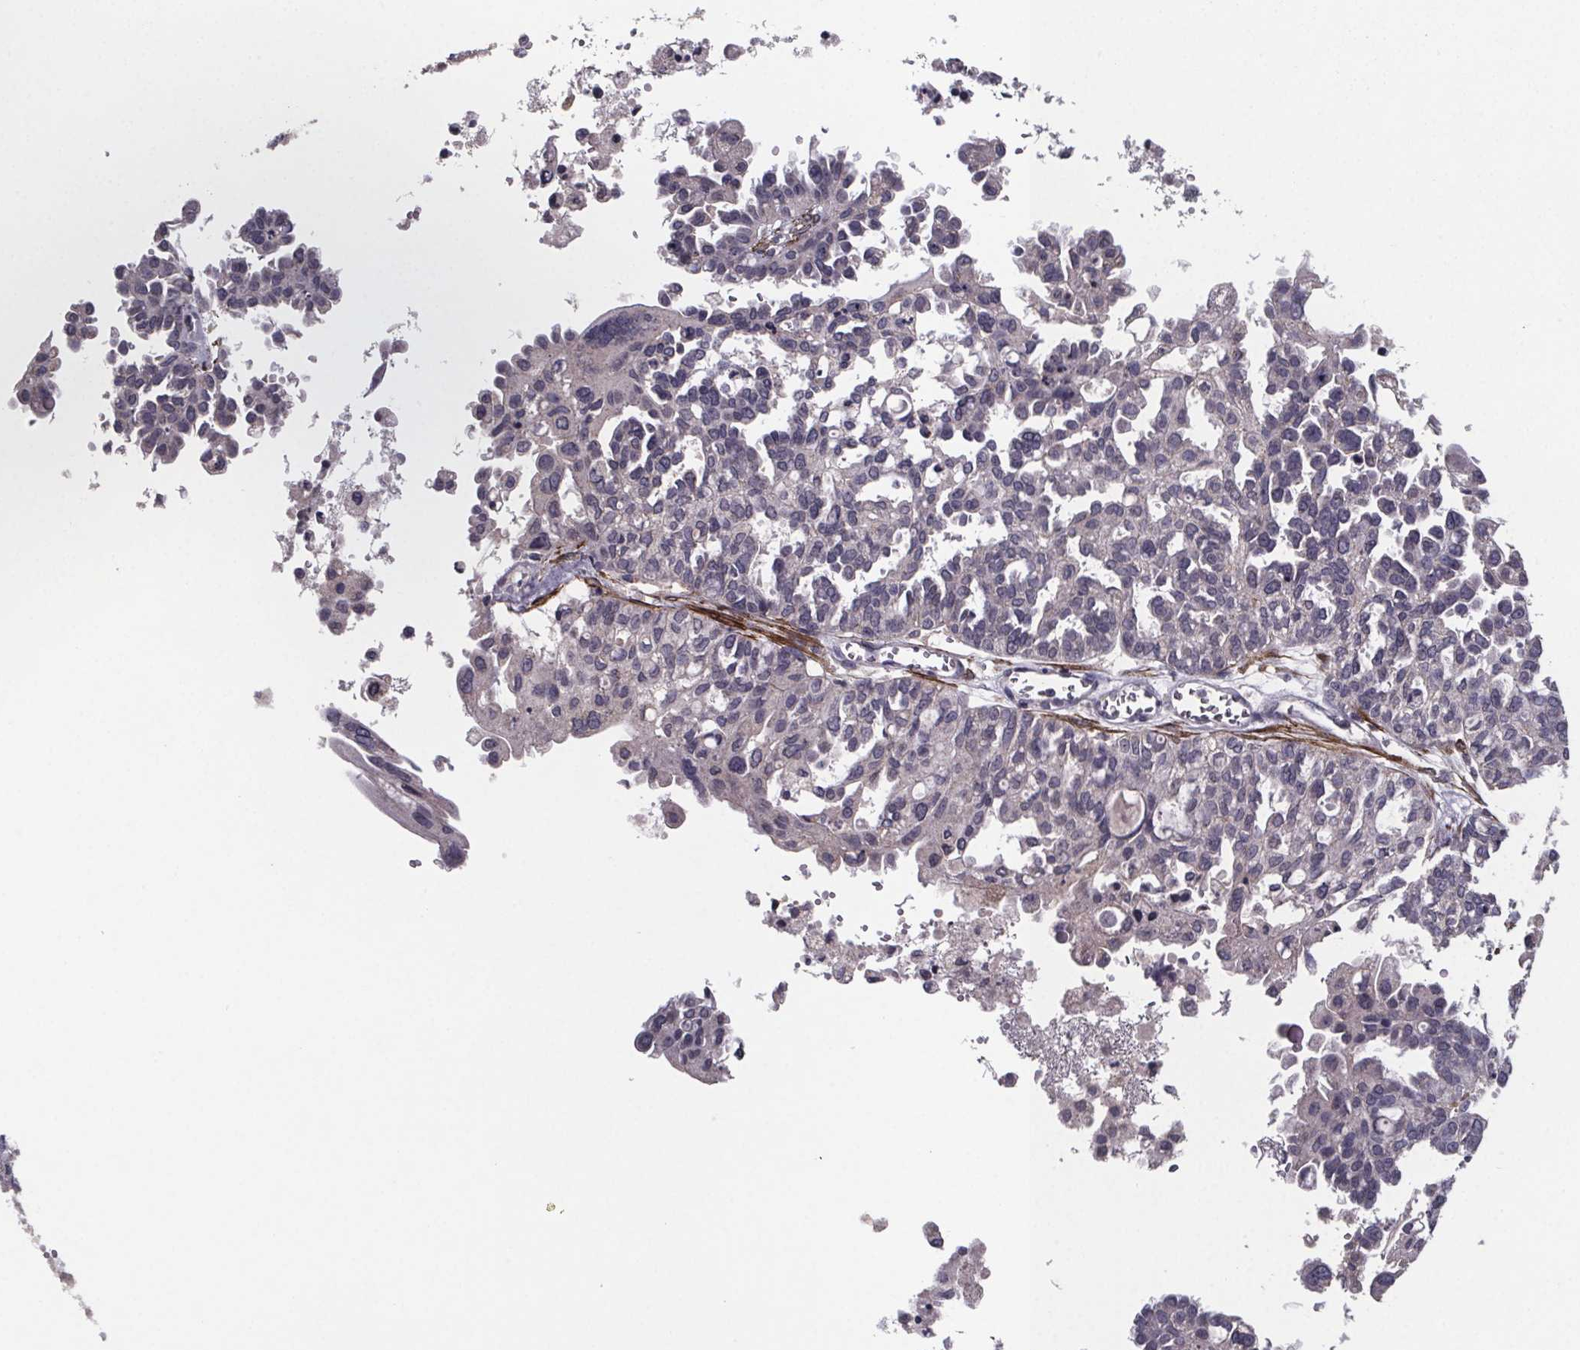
{"staining": {"intensity": "negative", "quantity": "none", "location": "none"}, "tissue": "ovarian cancer", "cell_type": "Tumor cells", "image_type": "cancer", "snomed": [{"axis": "morphology", "description": "Cystadenocarcinoma, serous, NOS"}, {"axis": "topography", "description": "Ovary"}], "caption": "The immunohistochemistry (IHC) micrograph has no significant positivity in tumor cells of ovarian cancer tissue.", "gene": "PALLD", "patient": {"sex": "female", "age": 53}}